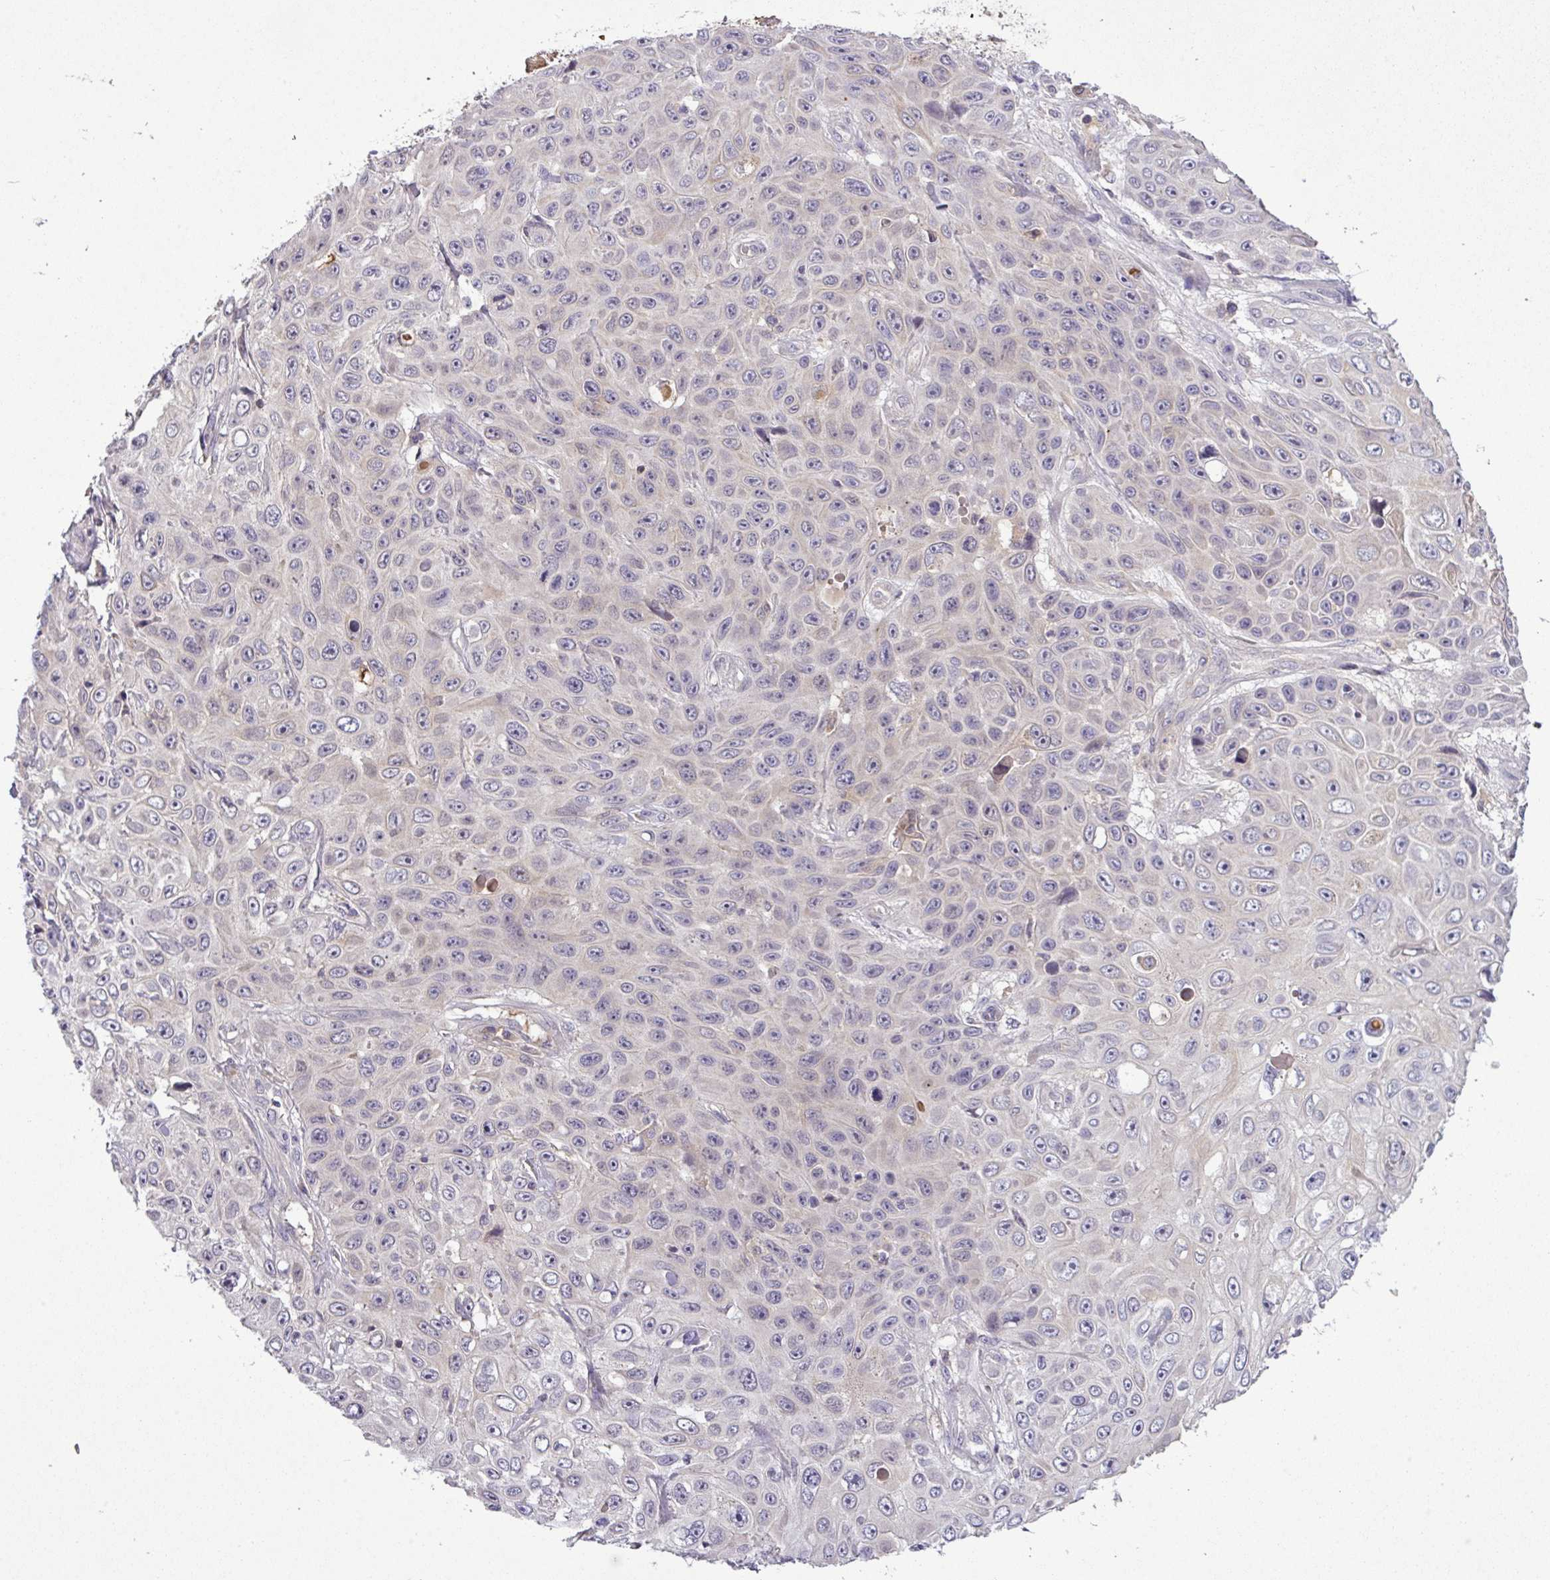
{"staining": {"intensity": "weak", "quantity": "<25%", "location": "cytoplasmic/membranous"}, "tissue": "skin cancer", "cell_type": "Tumor cells", "image_type": "cancer", "snomed": [{"axis": "morphology", "description": "Squamous cell carcinoma, NOS"}, {"axis": "topography", "description": "Skin"}], "caption": "Immunohistochemistry (IHC) of skin squamous cell carcinoma reveals no positivity in tumor cells.", "gene": "TMEM62", "patient": {"sex": "male", "age": 82}}